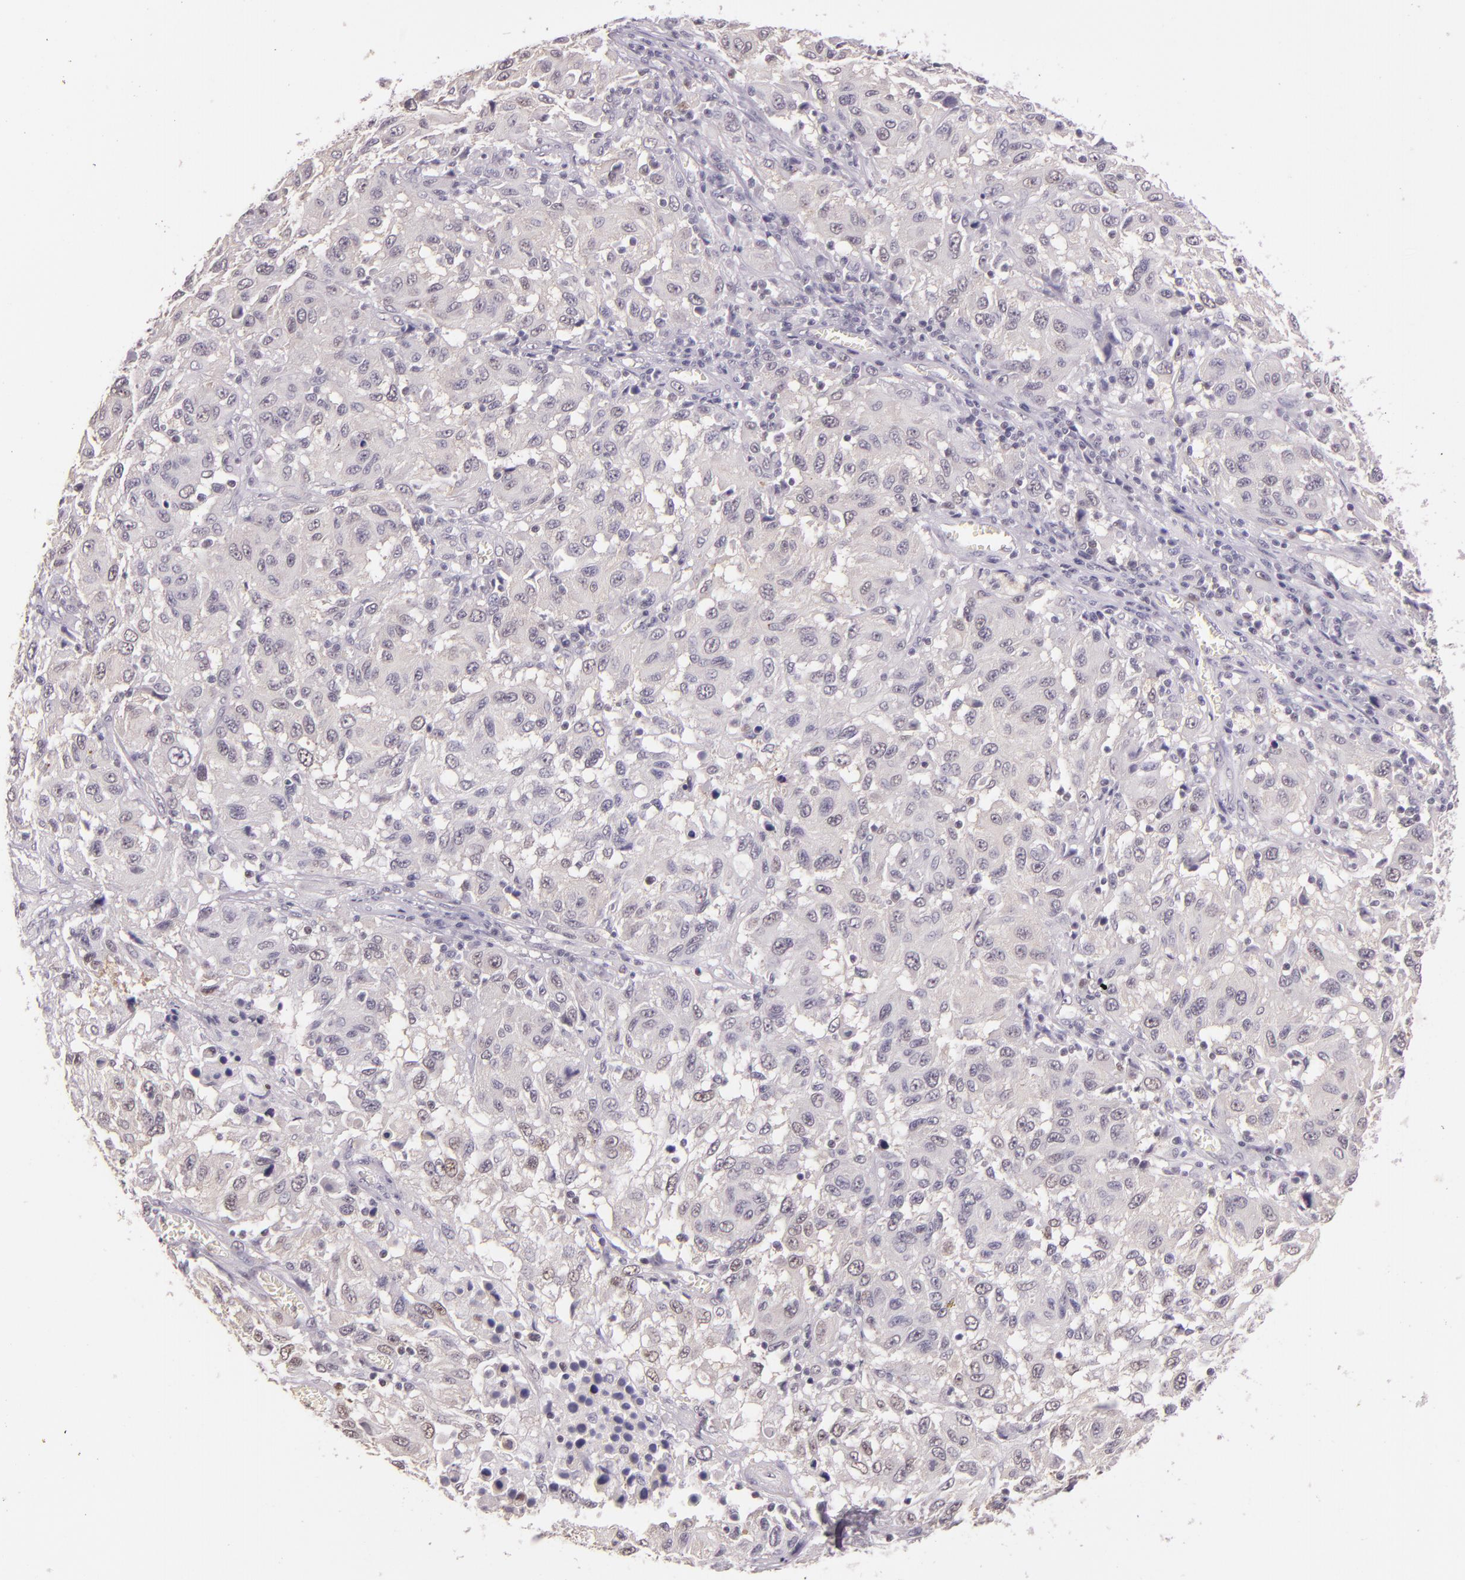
{"staining": {"intensity": "negative", "quantity": "none", "location": "none"}, "tissue": "melanoma", "cell_type": "Tumor cells", "image_type": "cancer", "snomed": [{"axis": "morphology", "description": "Malignant melanoma, NOS"}, {"axis": "topography", "description": "Skin"}], "caption": "Protein analysis of melanoma displays no significant staining in tumor cells.", "gene": "HSPA8", "patient": {"sex": "female", "age": 77}}